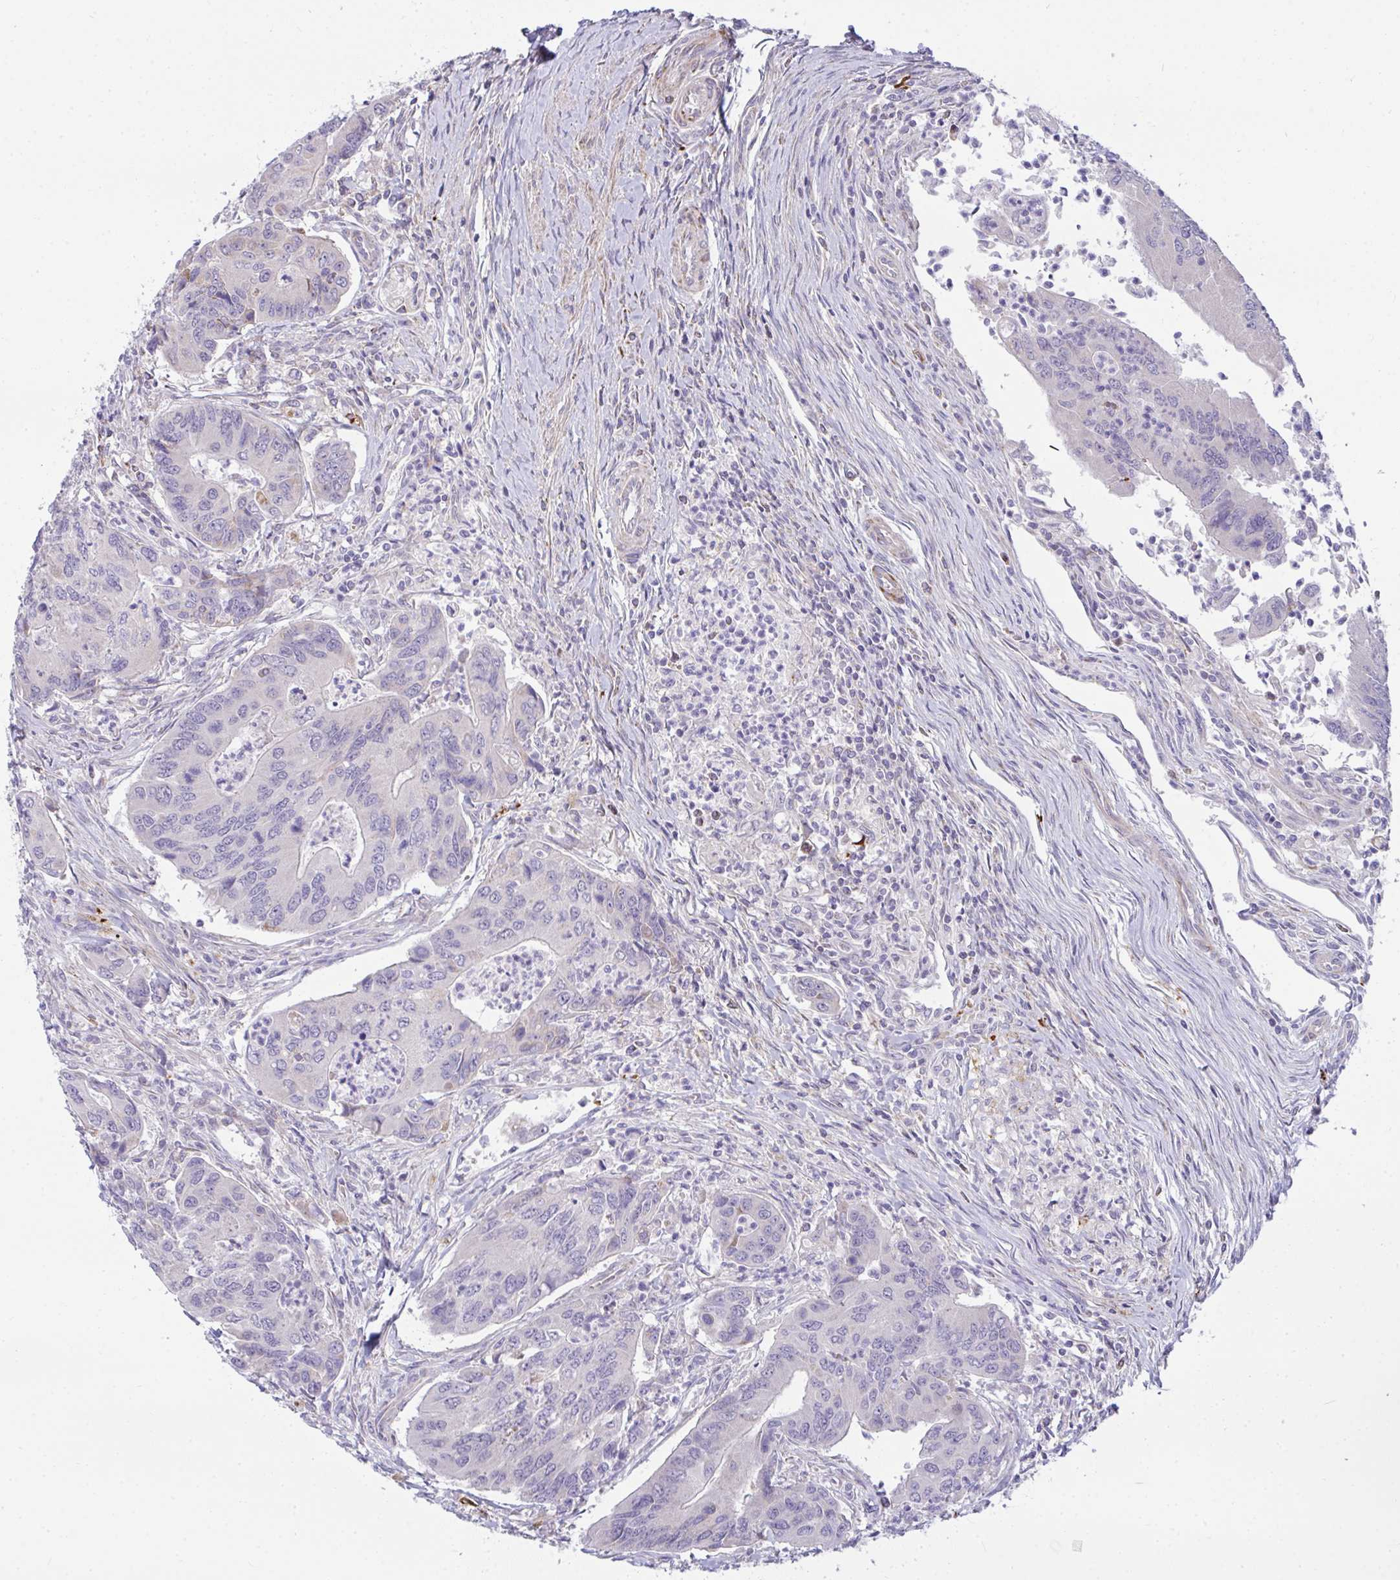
{"staining": {"intensity": "negative", "quantity": "none", "location": "none"}, "tissue": "colorectal cancer", "cell_type": "Tumor cells", "image_type": "cancer", "snomed": [{"axis": "morphology", "description": "Adenocarcinoma, NOS"}, {"axis": "topography", "description": "Colon"}], "caption": "Immunohistochemistry (IHC) micrograph of neoplastic tissue: colorectal adenocarcinoma stained with DAB demonstrates no significant protein positivity in tumor cells.", "gene": "SRRM4", "patient": {"sex": "female", "age": 67}}